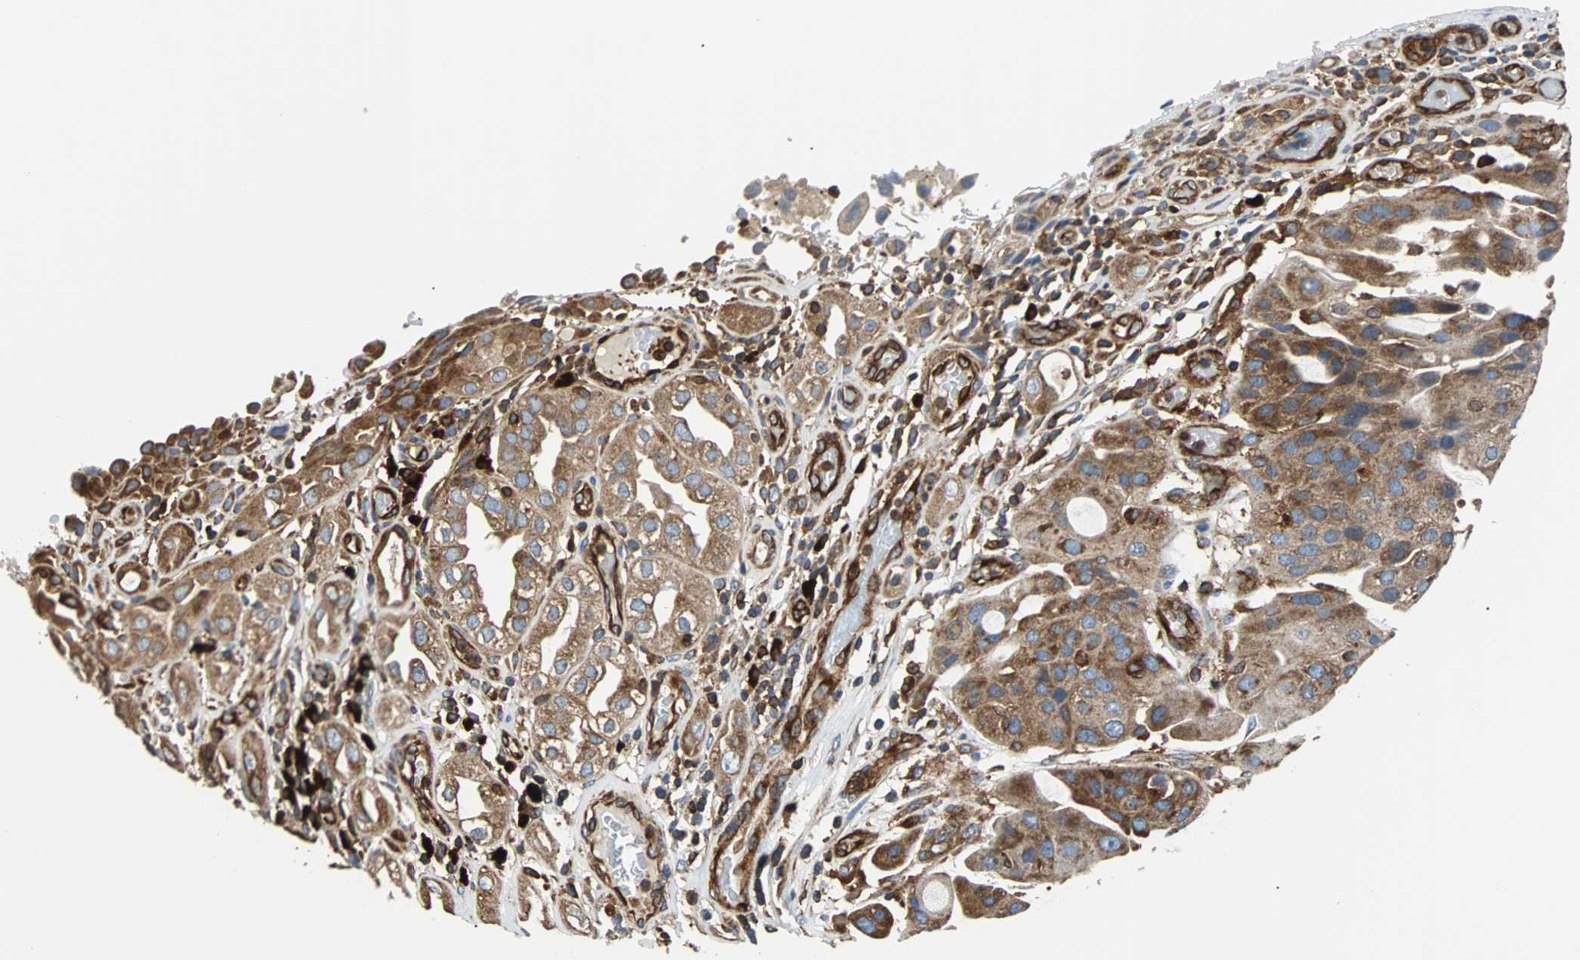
{"staining": {"intensity": "moderate", "quantity": ">75%", "location": "cytoplasmic/membranous"}, "tissue": "urothelial cancer", "cell_type": "Tumor cells", "image_type": "cancer", "snomed": [{"axis": "morphology", "description": "Urothelial carcinoma, High grade"}, {"axis": "topography", "description": "Urinary bladder"}], "caption": "Urothelial cancer stained for a protein (brown) reveals moderate cytoplasmic/membranous positive expression in approximately >75% of tumor cells.", "gene": "PLCG2", "patient": {"sex": "female", "age": 64}}